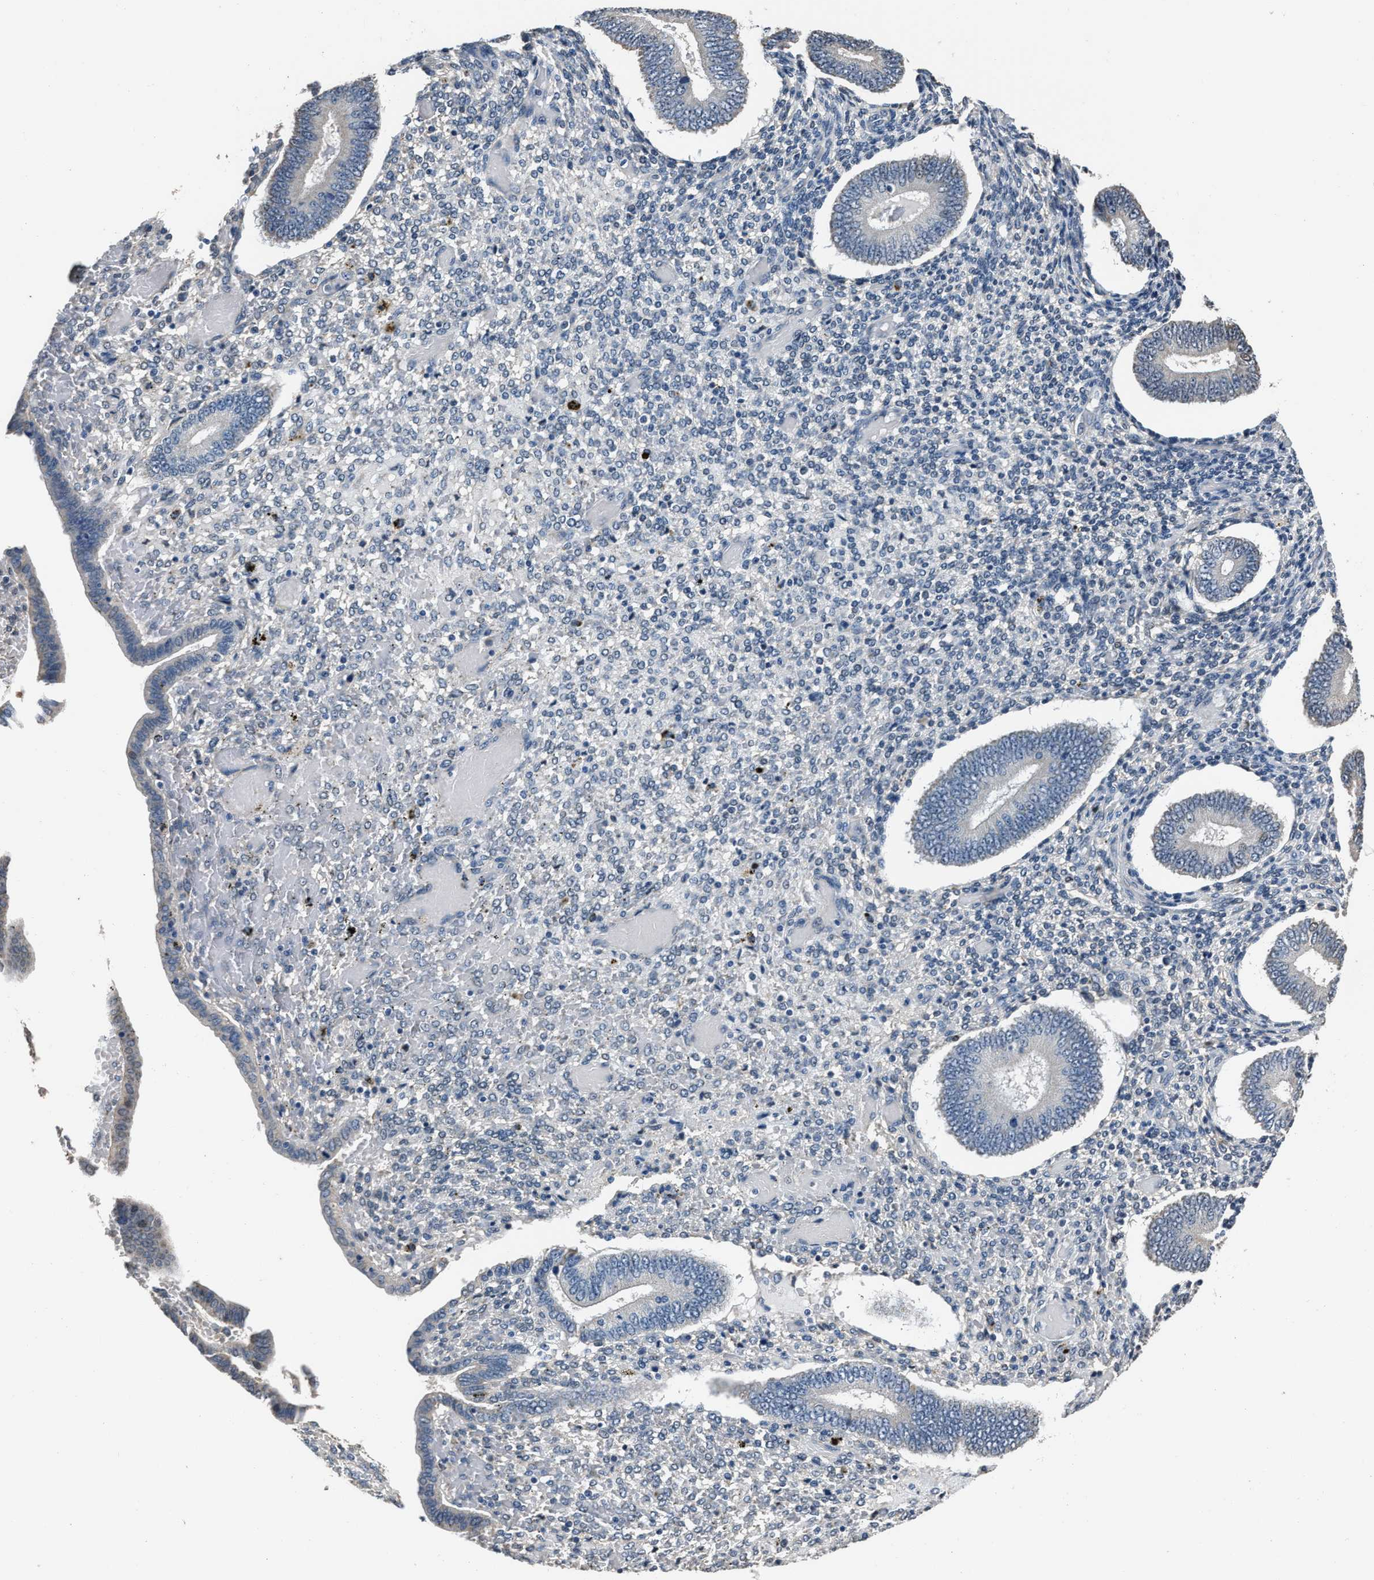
{"staining": {"intensity": "negative", "quantity": "none", "location": "none"}, "tissue": "endometrium", "cell_type": "Cells in endometrial stroma", "image_type": "normal", "snomed": [{"axis": "morphology", "description": "Normal tissue, NOS"}, {"axis": "topography", "description": "Endometrium"}], "caption": "A high-resolution histopathology image shows immunohistochemistry staining of normal endometrium, which displays no significant positivity in cells in endometrial stroma.", "gene": "NSUN5", "patient": {"sex": "female", "age": 42}}